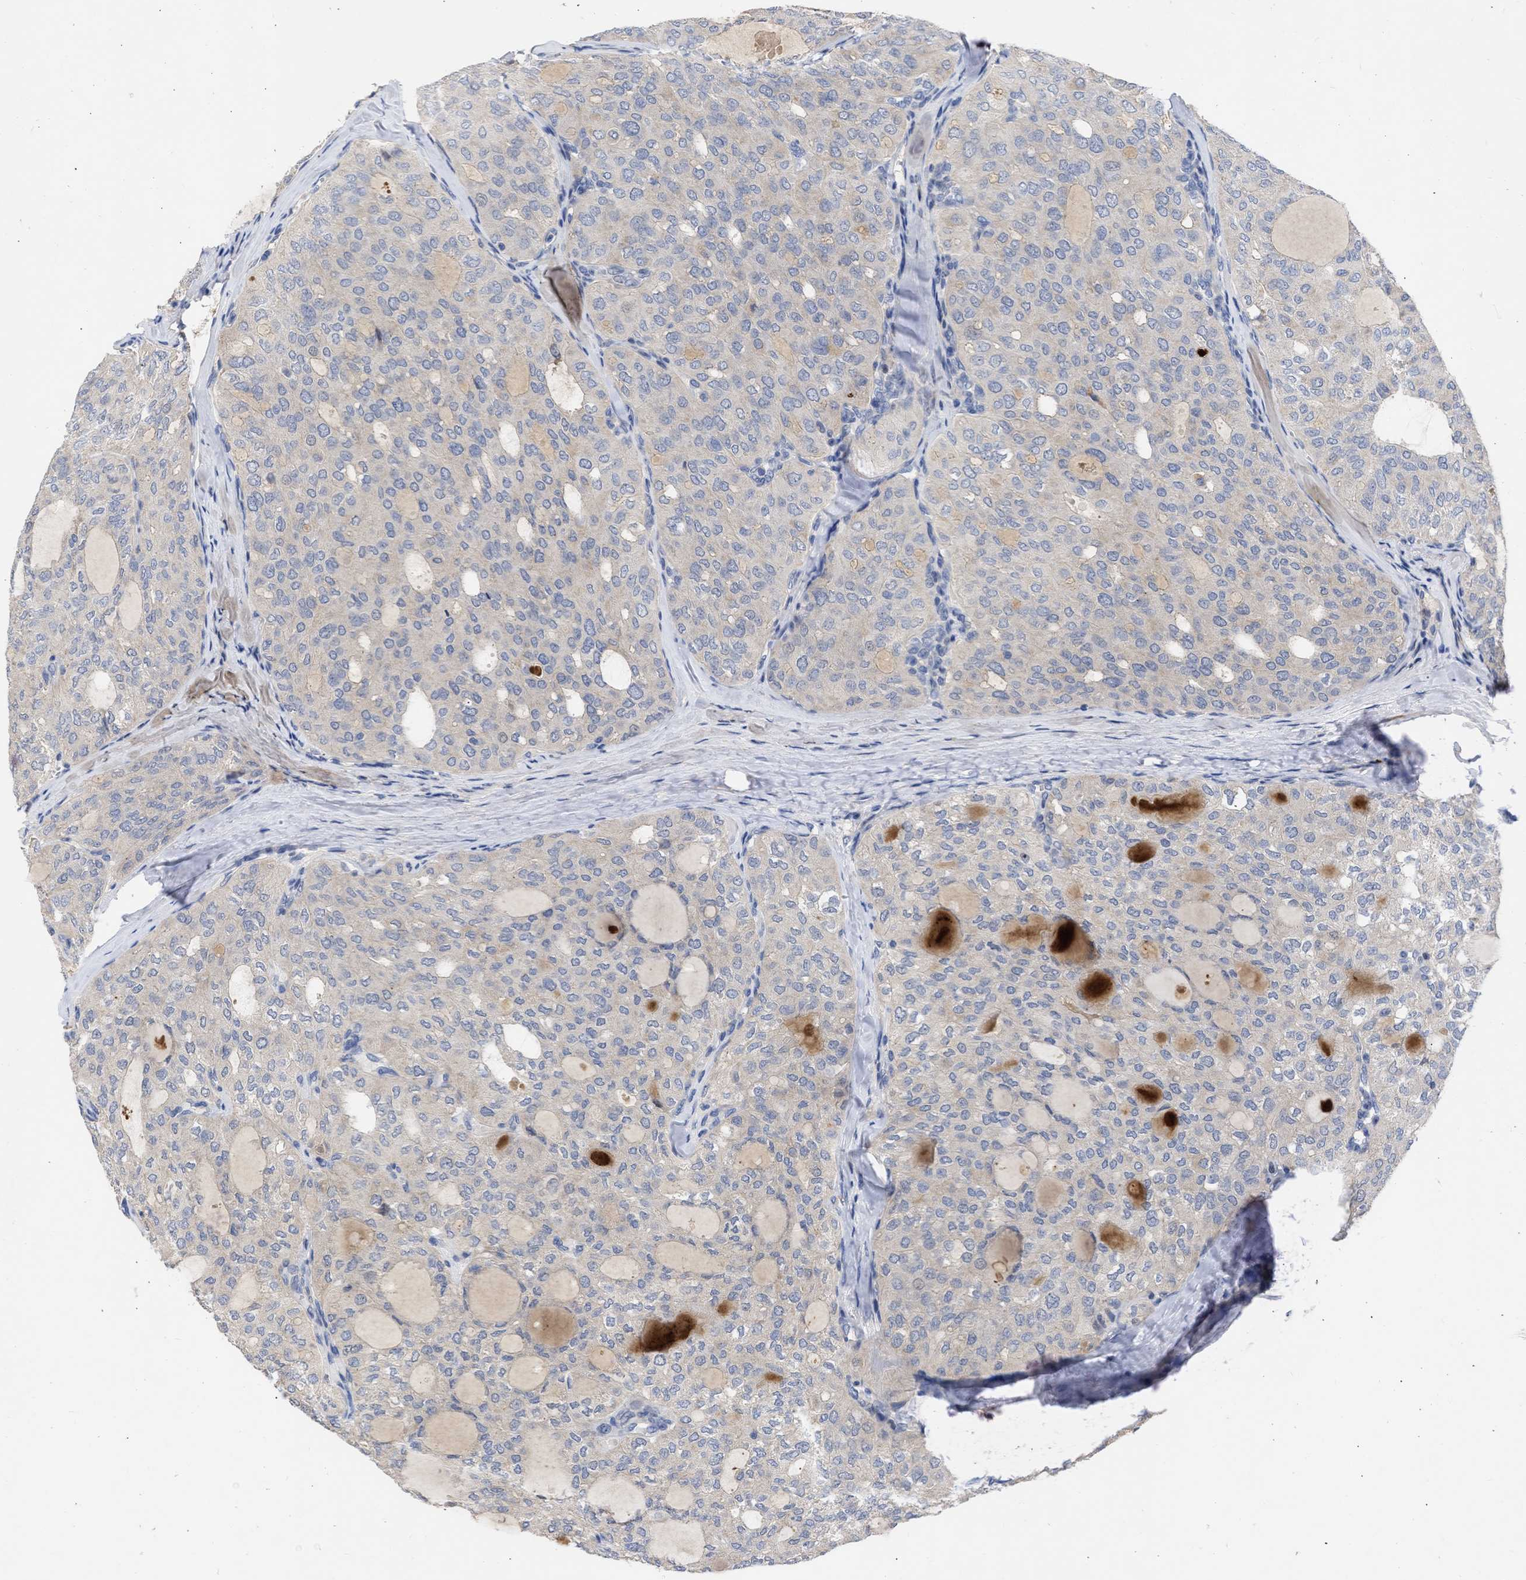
{"staining": {"intensity": "negative", "quantity": "none", "location": "none"}, "tissue": "thyroid cancer", "cell_type": "Tumor cells", "image_type": "cancer", "snomed": [{"axis": "morphology", "description": "Follicular adenoma carcinoma, NOS"}, {"axis": "topography", "description": "Thyroid gland"}], "caption": "Tumor cells are negative for brown protein staining in thyroid cancer (follicular adenoma carcinoma). Nuclei are stained in blue.", "gene": "ARHGEF4", "patient": {"sex": "male", "age": 75}}